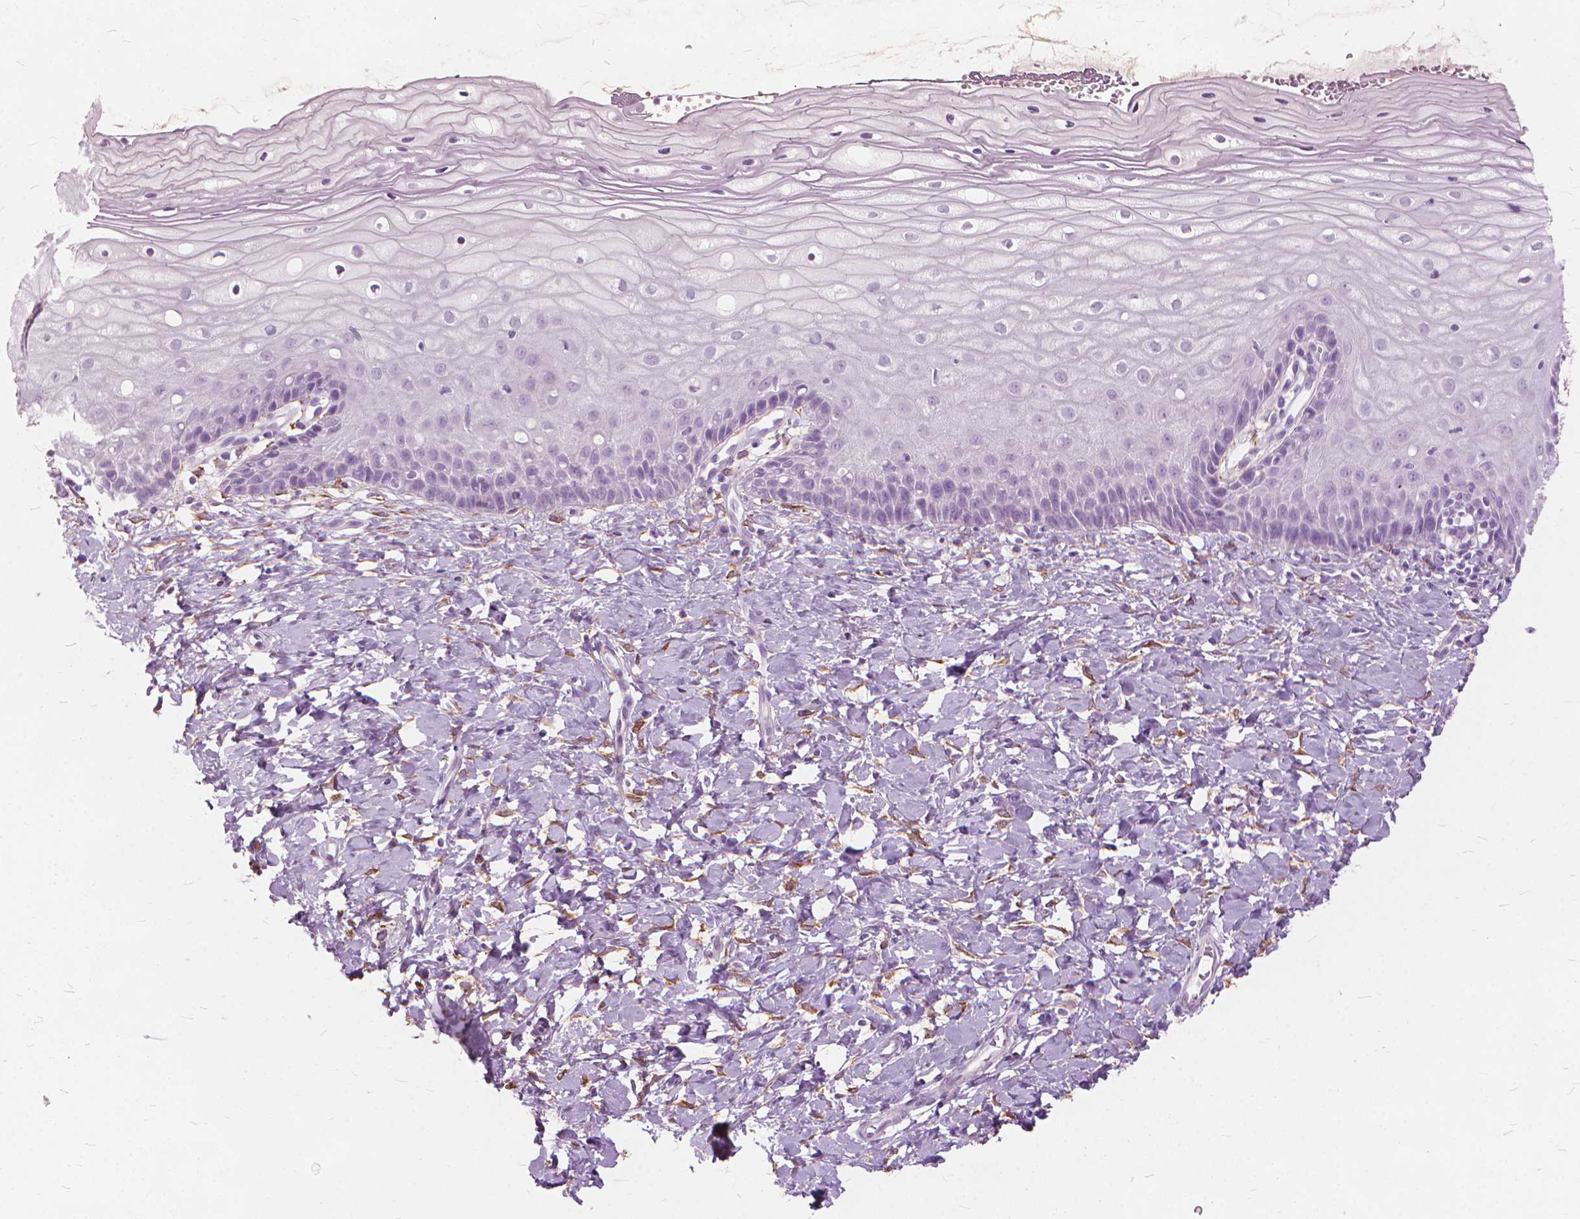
{"staining": {"intensity": "negative", "quantity": "none", "location": "none"}, "tissue": "cervix", "cell_type": "Glandular cells", "image_type": "normal", "snomed": [{"axis": "morphology", "description": "Normal tissue, NOS"}, {"axis": "topography", "description": "Cervix"}], "caption": "A high-resolution image shows immunohistochemistry staining of benign cervix, which displays no significant staining in glandular cells. (DAB (3,3'-diaminobenzidine) immunohistochemistry (IHC) with hematoxylin counter stain).", "gene": "DNM1", "patient": {"sex": "female", "age": 37}}